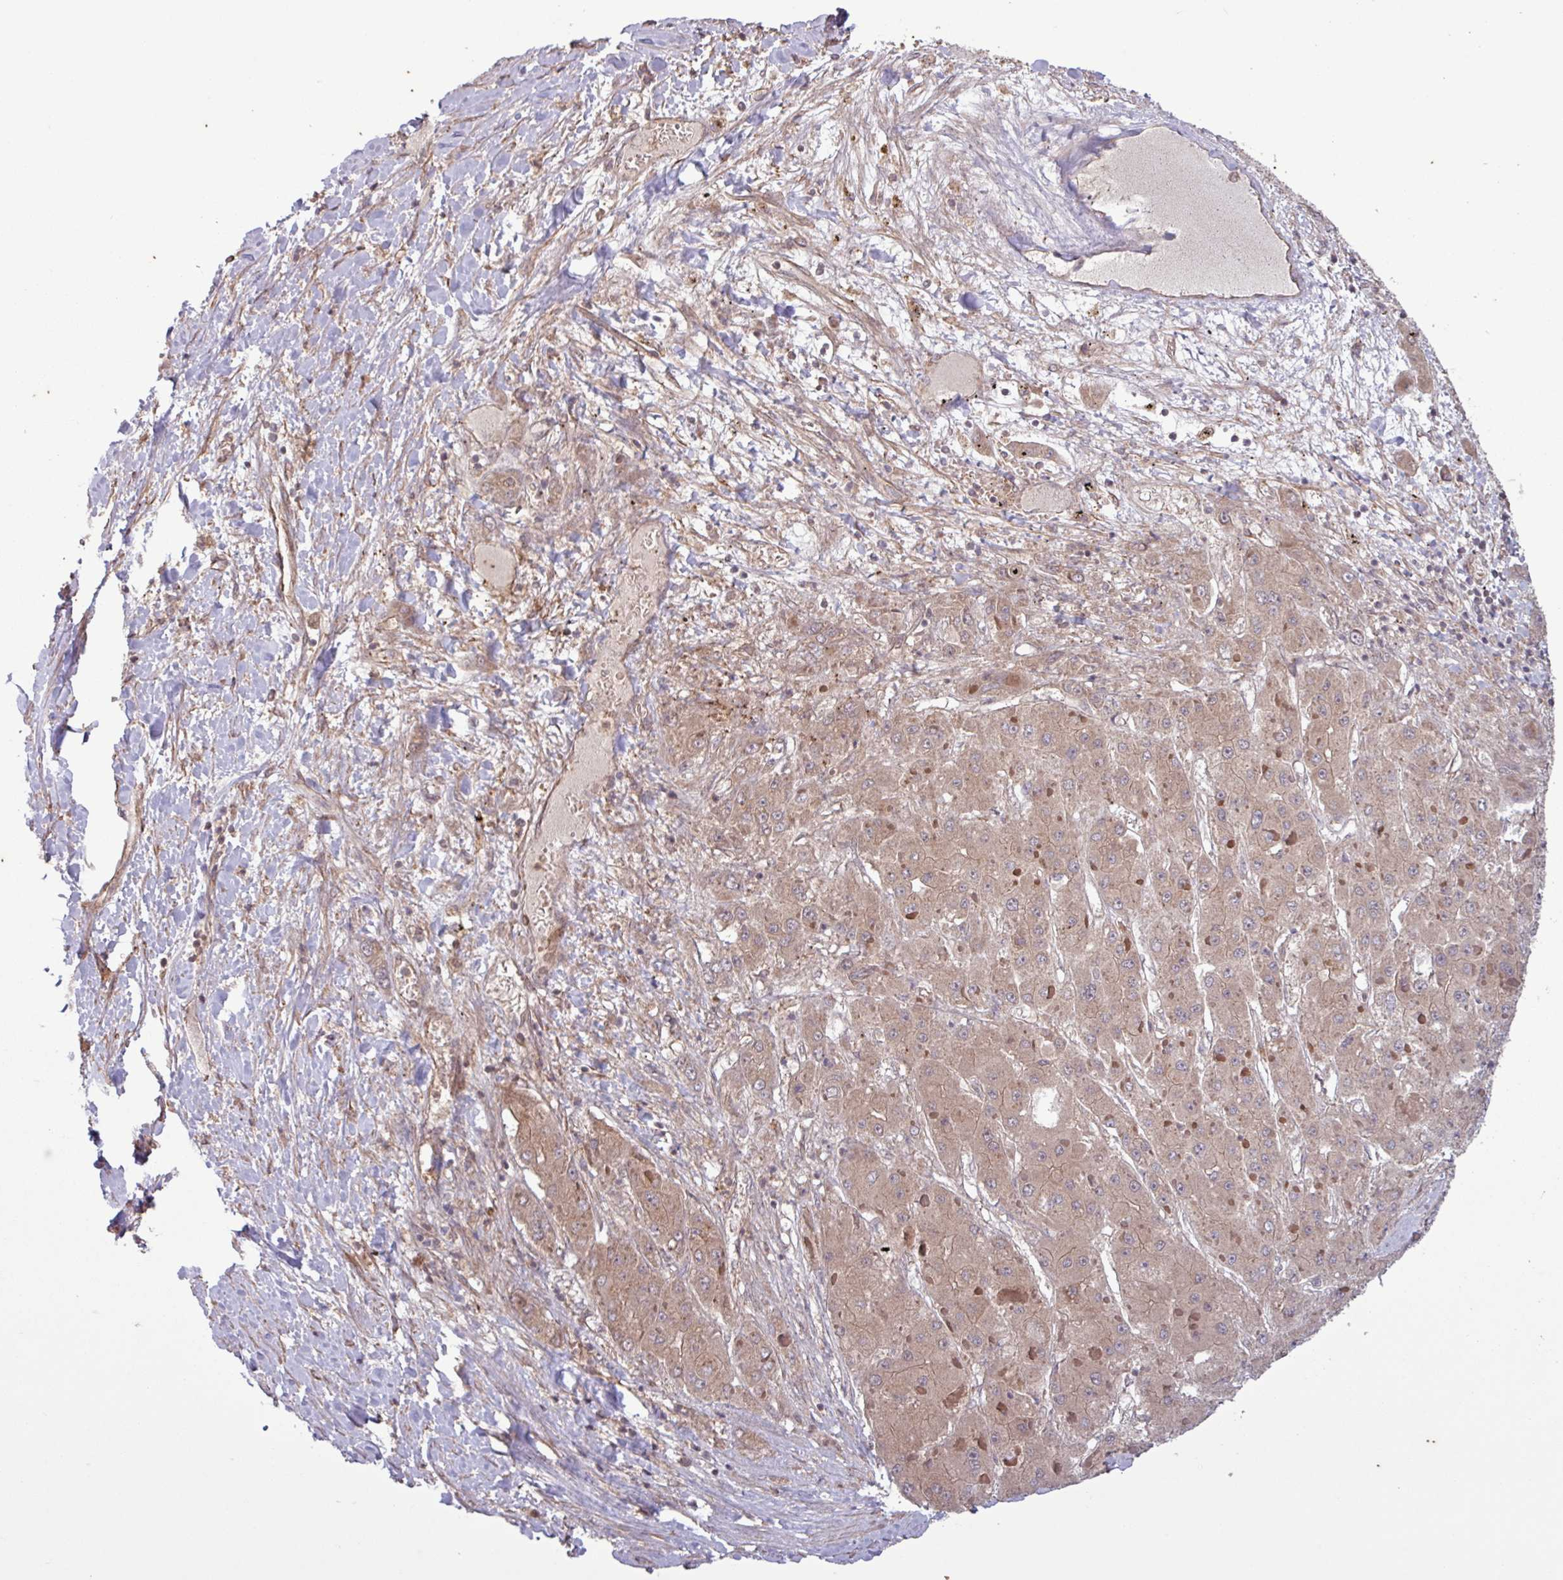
{"staining": {"intensity": "weak", "quantity": ">75%", "location": "cytoplasmic/membranous"}, "tissue": "liver cancer", "cell_type": "Tumor cells", "image_type": "cancer", "snomed": [{"axis": "morphology", "description": "Carcinoma, Hepatocellular, NOS"}, {"axis": "topography", "description": "Liver"}], "caption": "DAB immunohistochemical staining of human liver hepatocellular carcinoma reveals weak cytoplasmic/membranous protein positivity in about >75% of tumor cells. The staining was performed using DAB to visualize the protein expression in brown, while the nuclei were stained in blue with hematoxylin (Magnification: 20x).", "gene": "TRABD2A", "patient": {"sex": "female", "age": 73}}